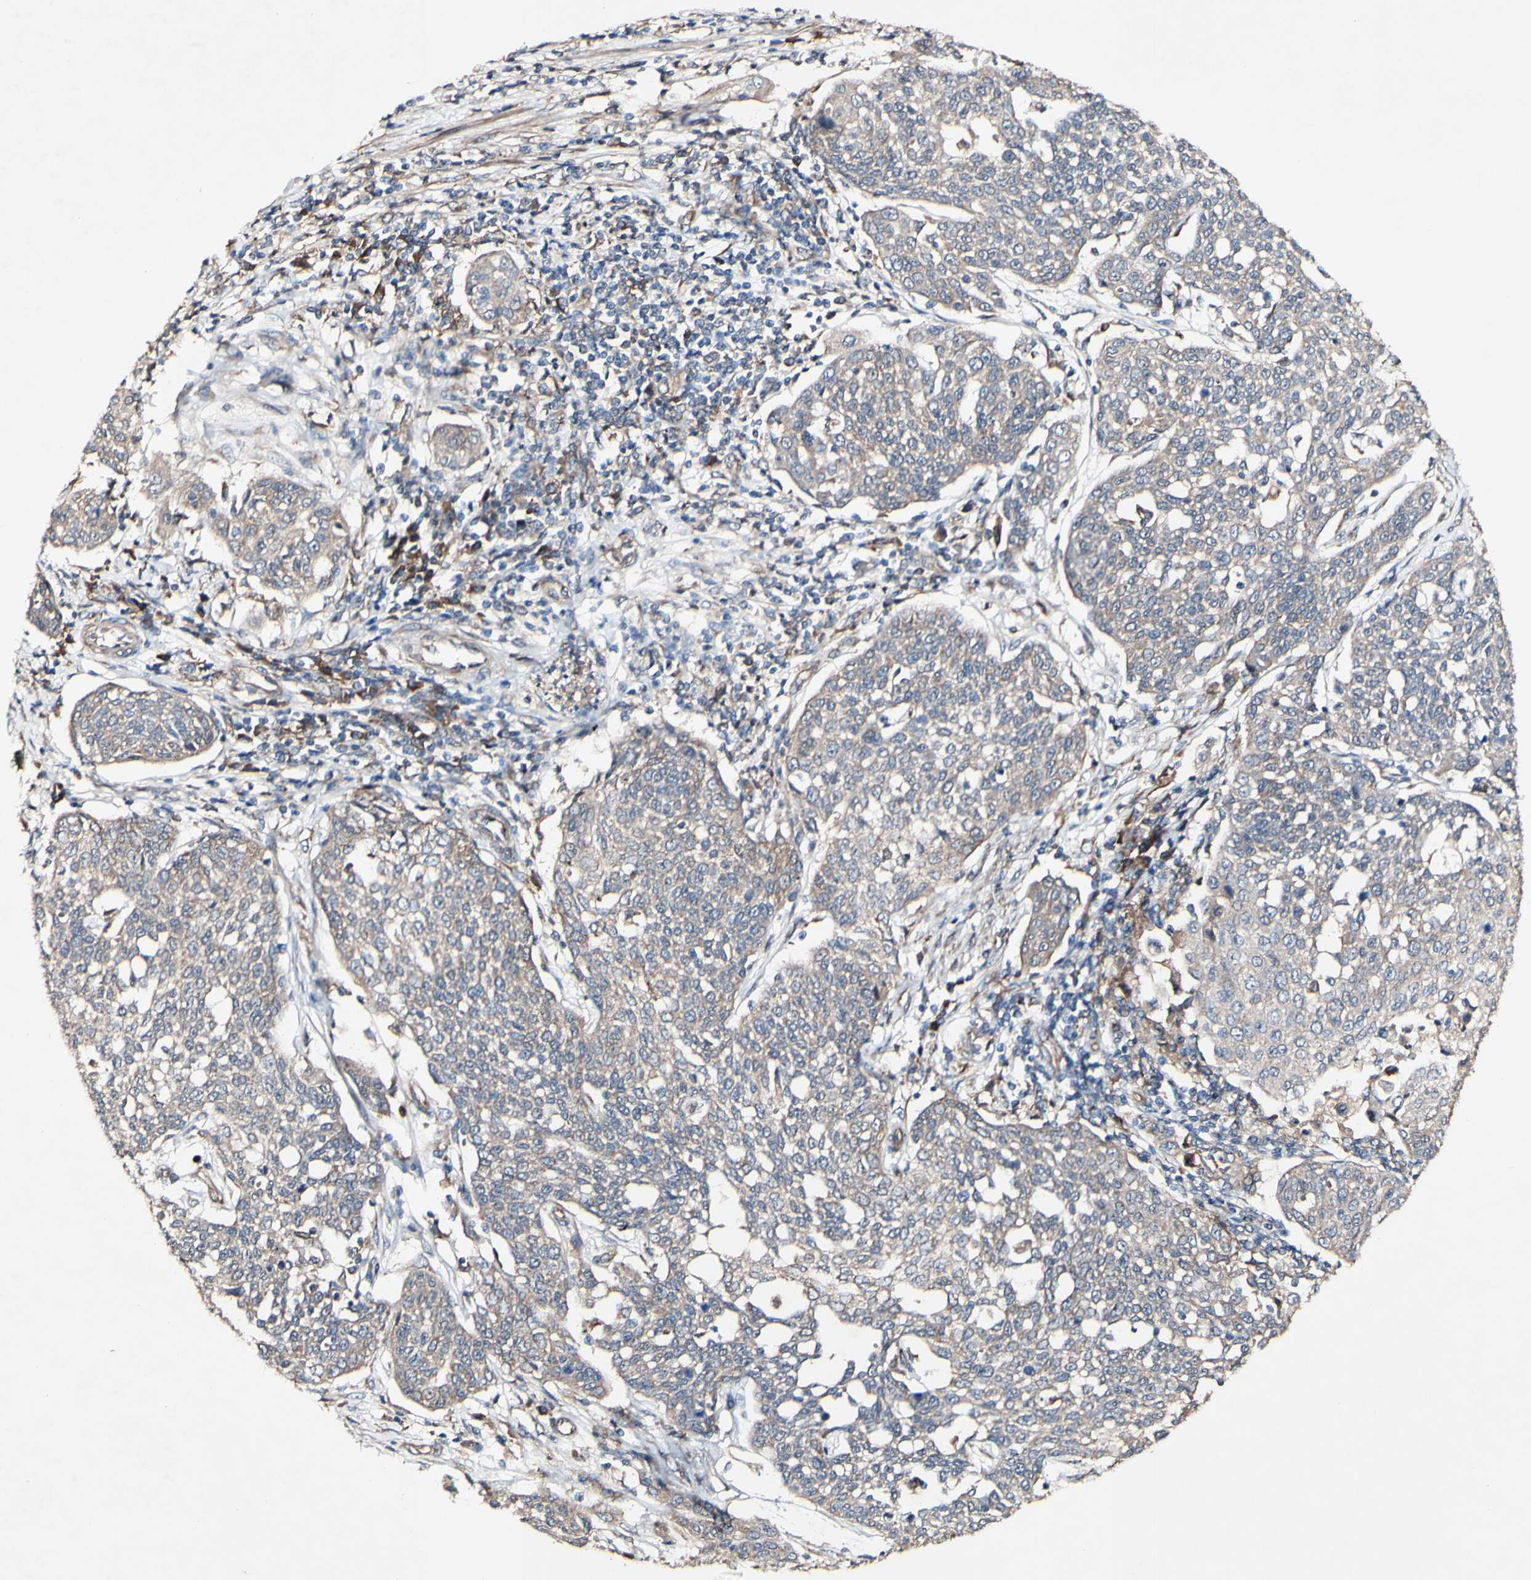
{"staining": {"intensity": "weak", "quantity": ">75%", "location": "cytoplasmic/membranous"}, "tissue": "cervical cancer", "cell_type": "Tumor cells", "image_type": "cancer", "snomed": [{"axis": "morphology", "description": "Squamous cell carcinoma, NOS"}, {"axis": "topography", "description": "Cervix"}], "caption": "A brown stain highlights weak cytoplasmic/membranous staining of a protein in cervical cancer tumor cells. Nuclei are stained in blue.", "gene": "PDGFB", "patient": {"sex": "female", "age": 34}}